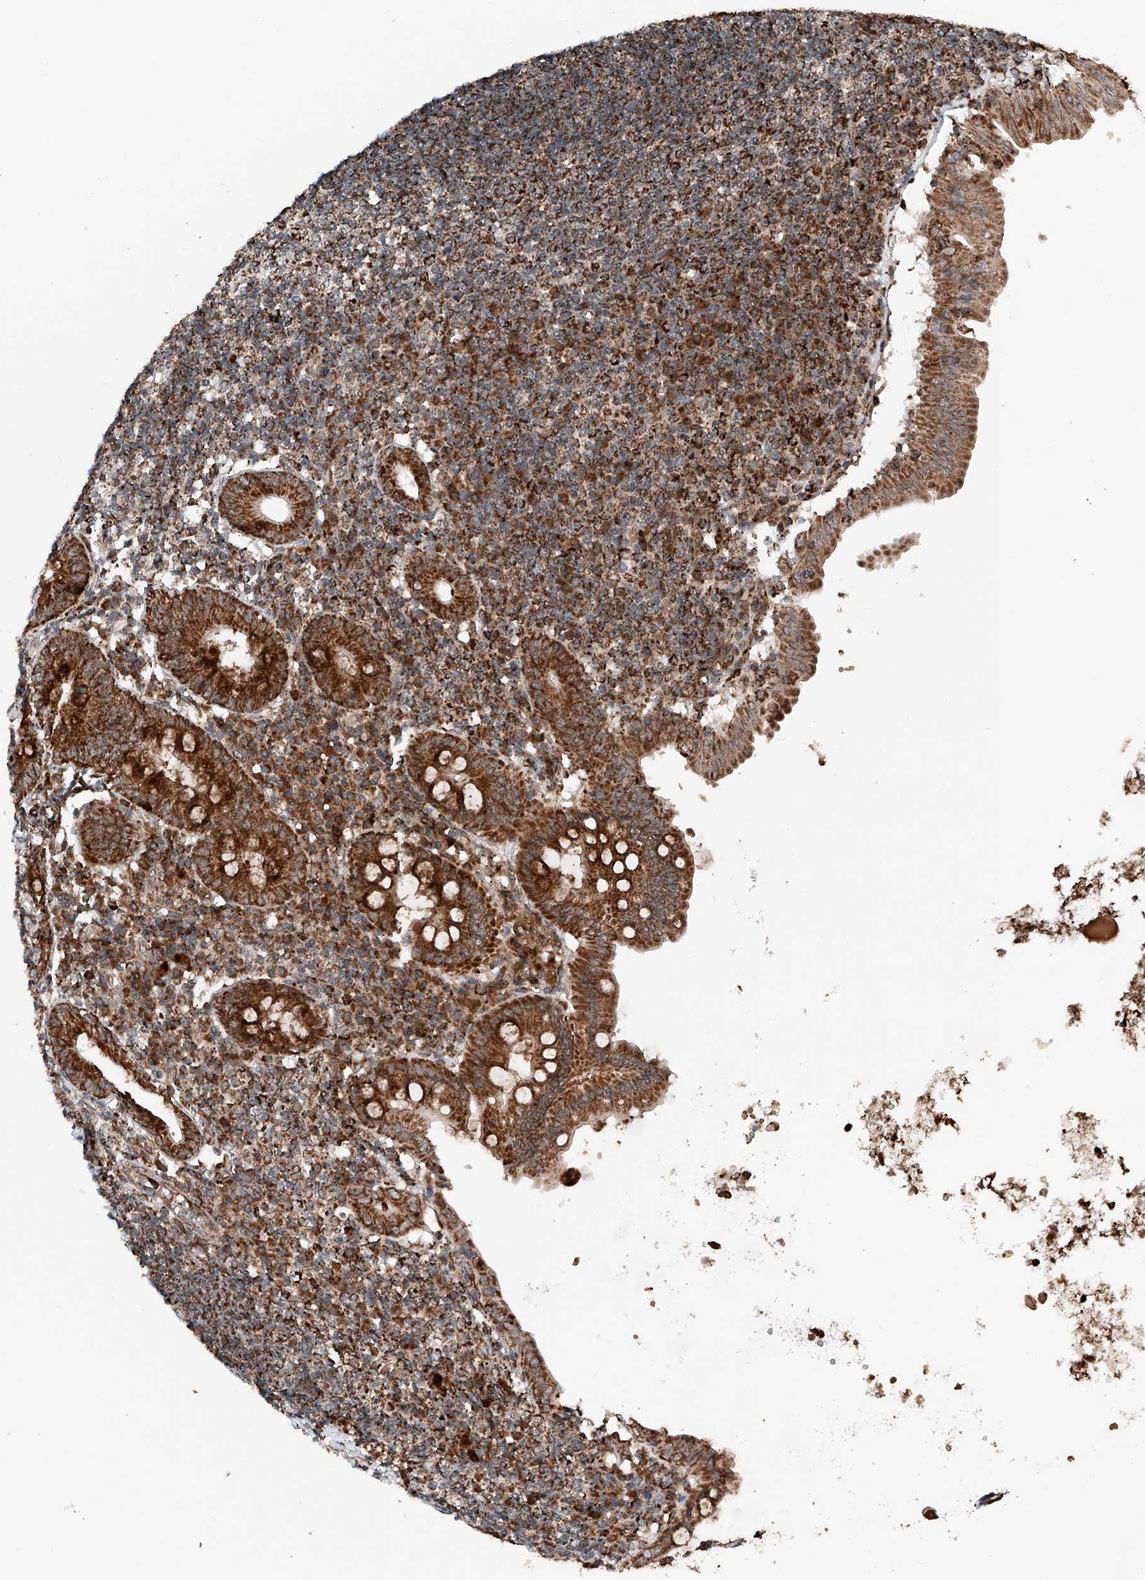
{"staining": {"intensity": "strong", "quantity": ">75%", "location": "cytoplasmic/membranous"}, "tissue": "appendix", "cell_type": "Glandular cells", "image_type": "normal", "snomed": [{"axis": "morphology", "description": "Normal tissue, NOS"}, {"axis": "topography", "description": "Appendix"}], "caption": "IHC histopathology image of unremarkable appendix: human appendix stained using immunohistochemistry displays high levels of strong protein expression localized specifically in the cytoplasmic/membranous of glandular cells, appearing as a cytoplasmic/membranous brown color.", "gene": "ZSCAN29", "patient": {"sex": "female", "age": 54}}